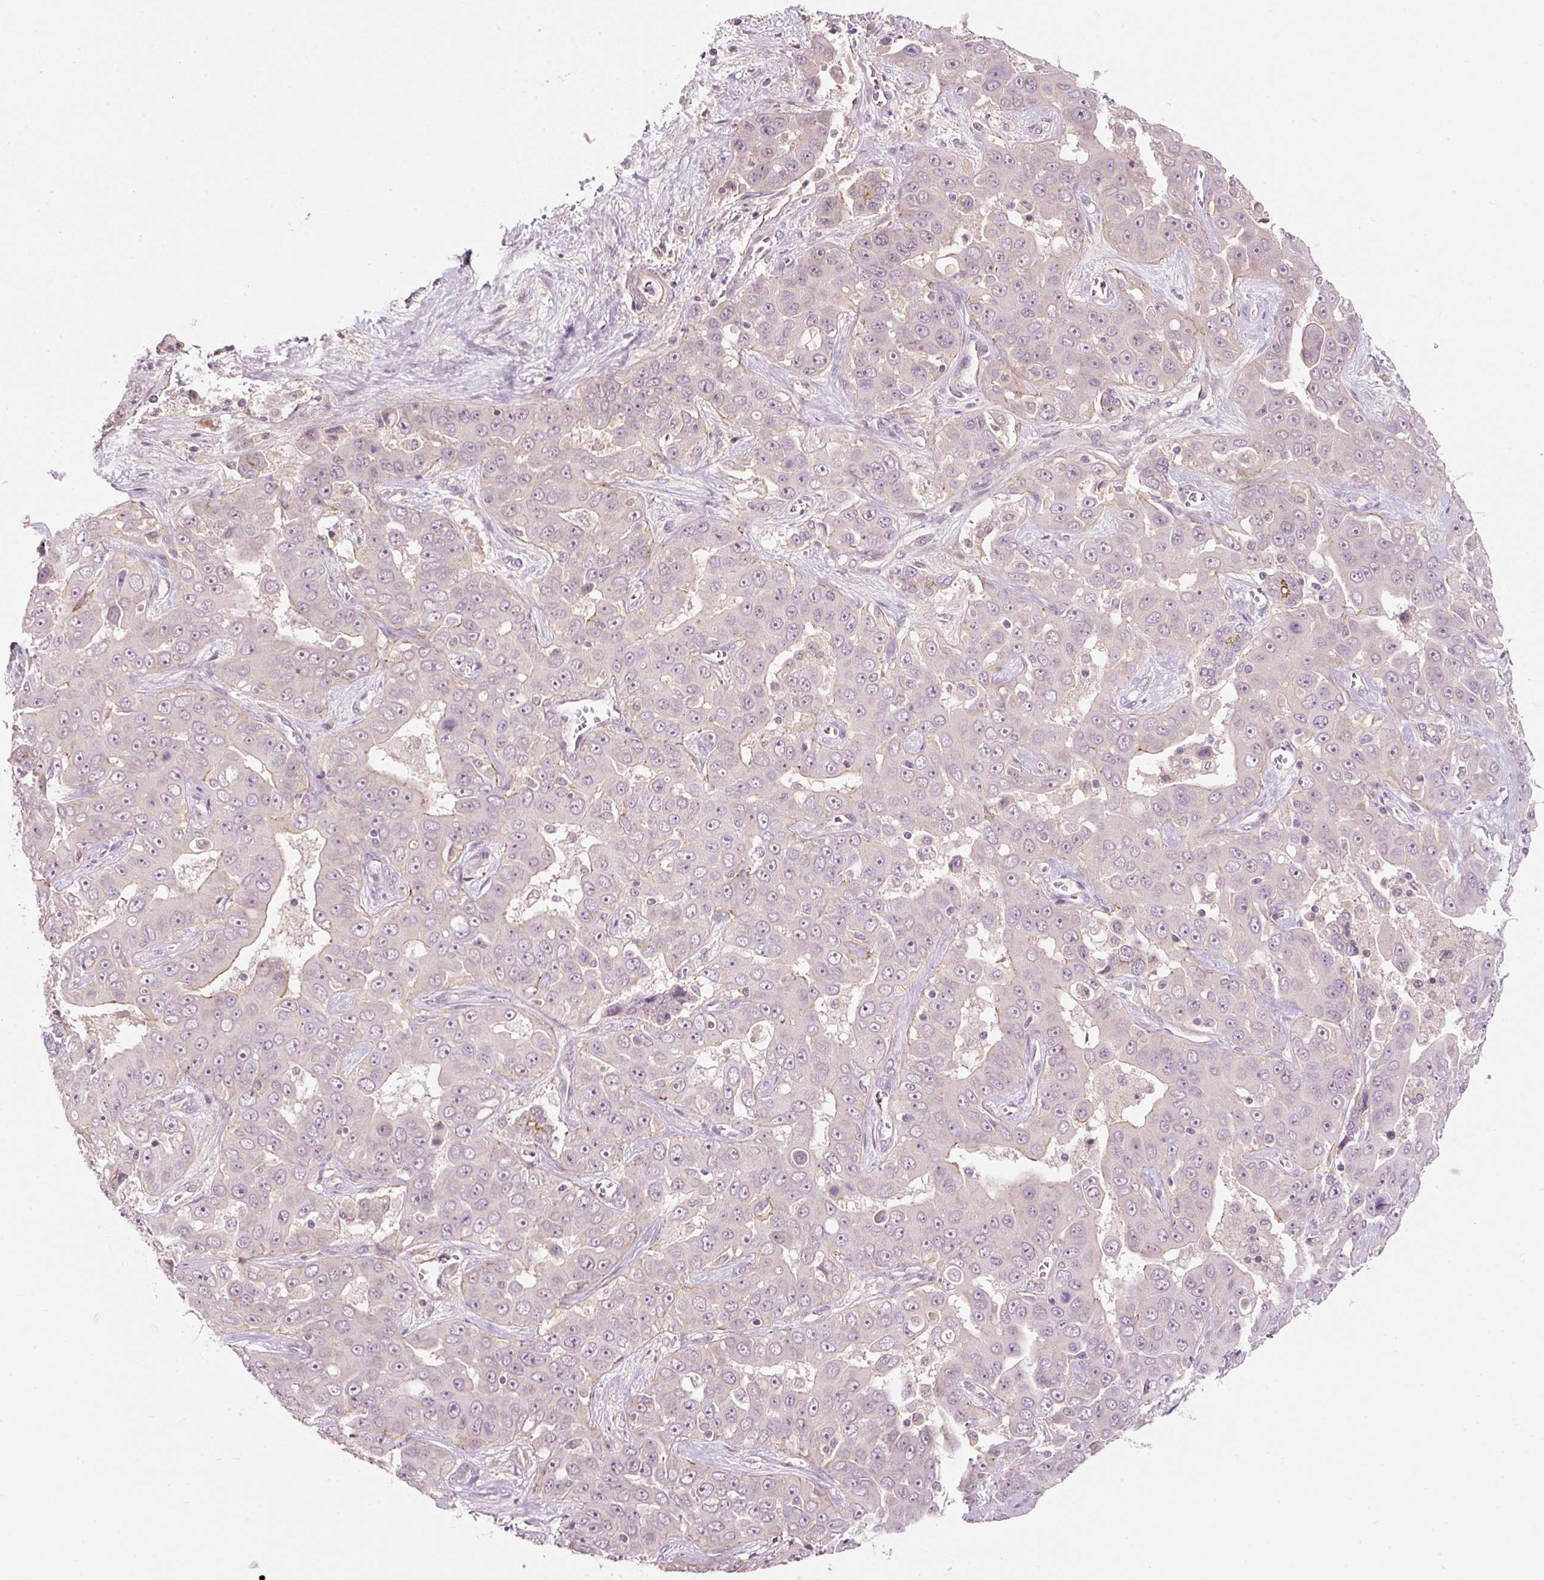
{"staining": {"intensity": "negative", "quantity": "none", "location": "none"}, "tissue": "liver cancer", "cell_type": "Tumor cells", "image_type": "cancer", "snomed": [{"axis": "morphology", "description": "Cholangiocarcinoma"}, {"axis": "topography", "description": "Liver"}], "caption": "Immunohistochemical staining of liver cancer (cholangiocarcinoma) exhibits no significant expression in tumor cells.", "gene": "TIRAP", "patient": {"sex": "female", "age": 52}}